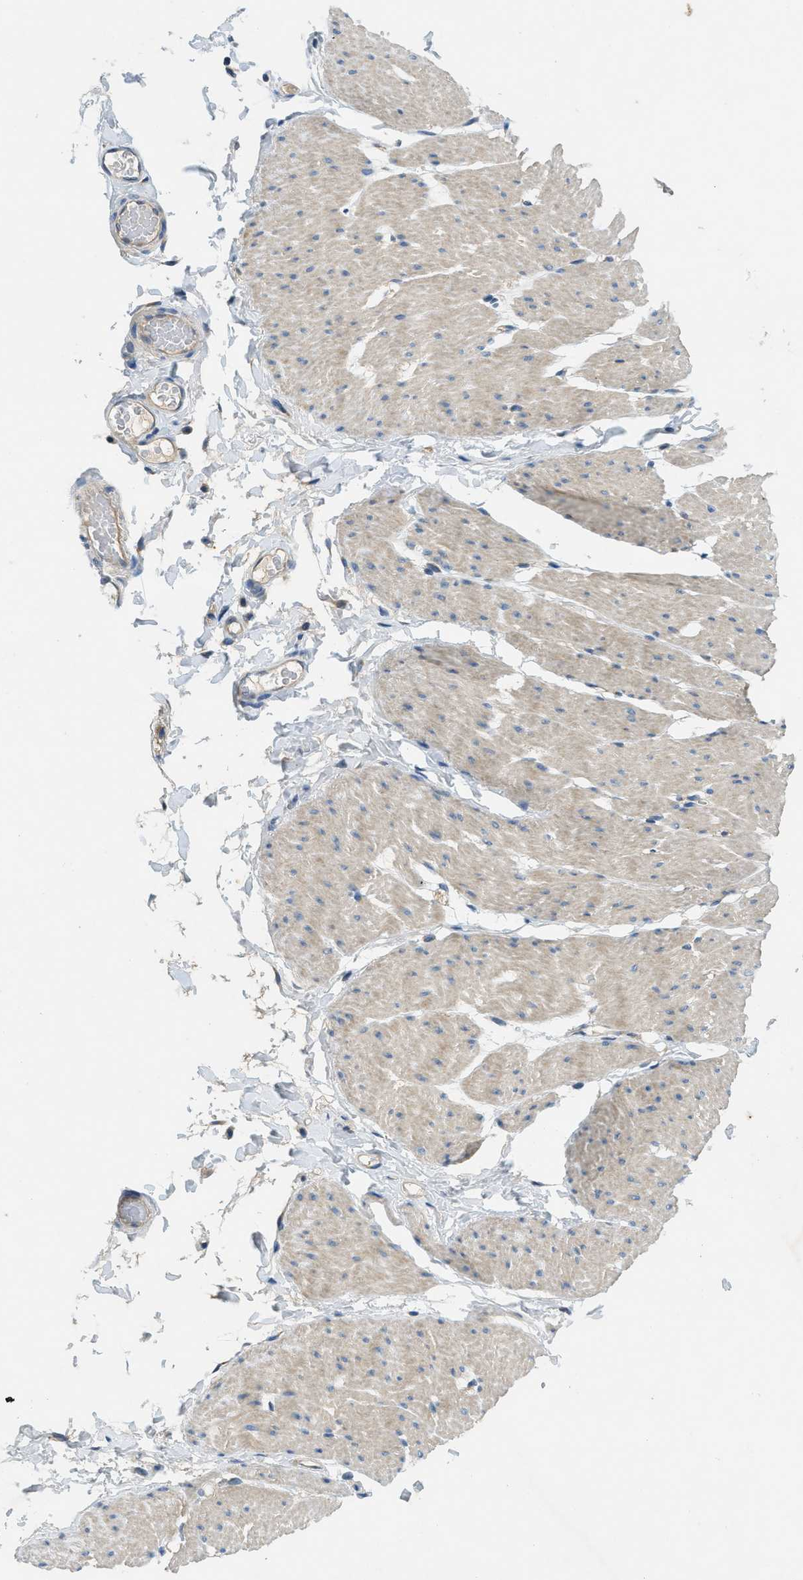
{"staining": {"intensity": "weak", "quantity": "25%-75%", "location": "cytoplasmic/membranous"}, "tissue": "smooth muscle", "cell_type": "Smooth muscle cells", "image_type": "normal", "snomed": [{"axis": "morphology", "description": "Normal tissue, NOS"}, {"axis": "topography", "description": "Smooth muscle"}, {"axis": "topography", "description": "Colon"}], "caption": "IHC of unremarkable human smooth muscle reveals low levels of weak cytoplasmic/membranous positivity in approximately 25%-75% of smooth muscle cells.", "gene": "RIPK2", "patient": {"sex": "male", "age": 67}}